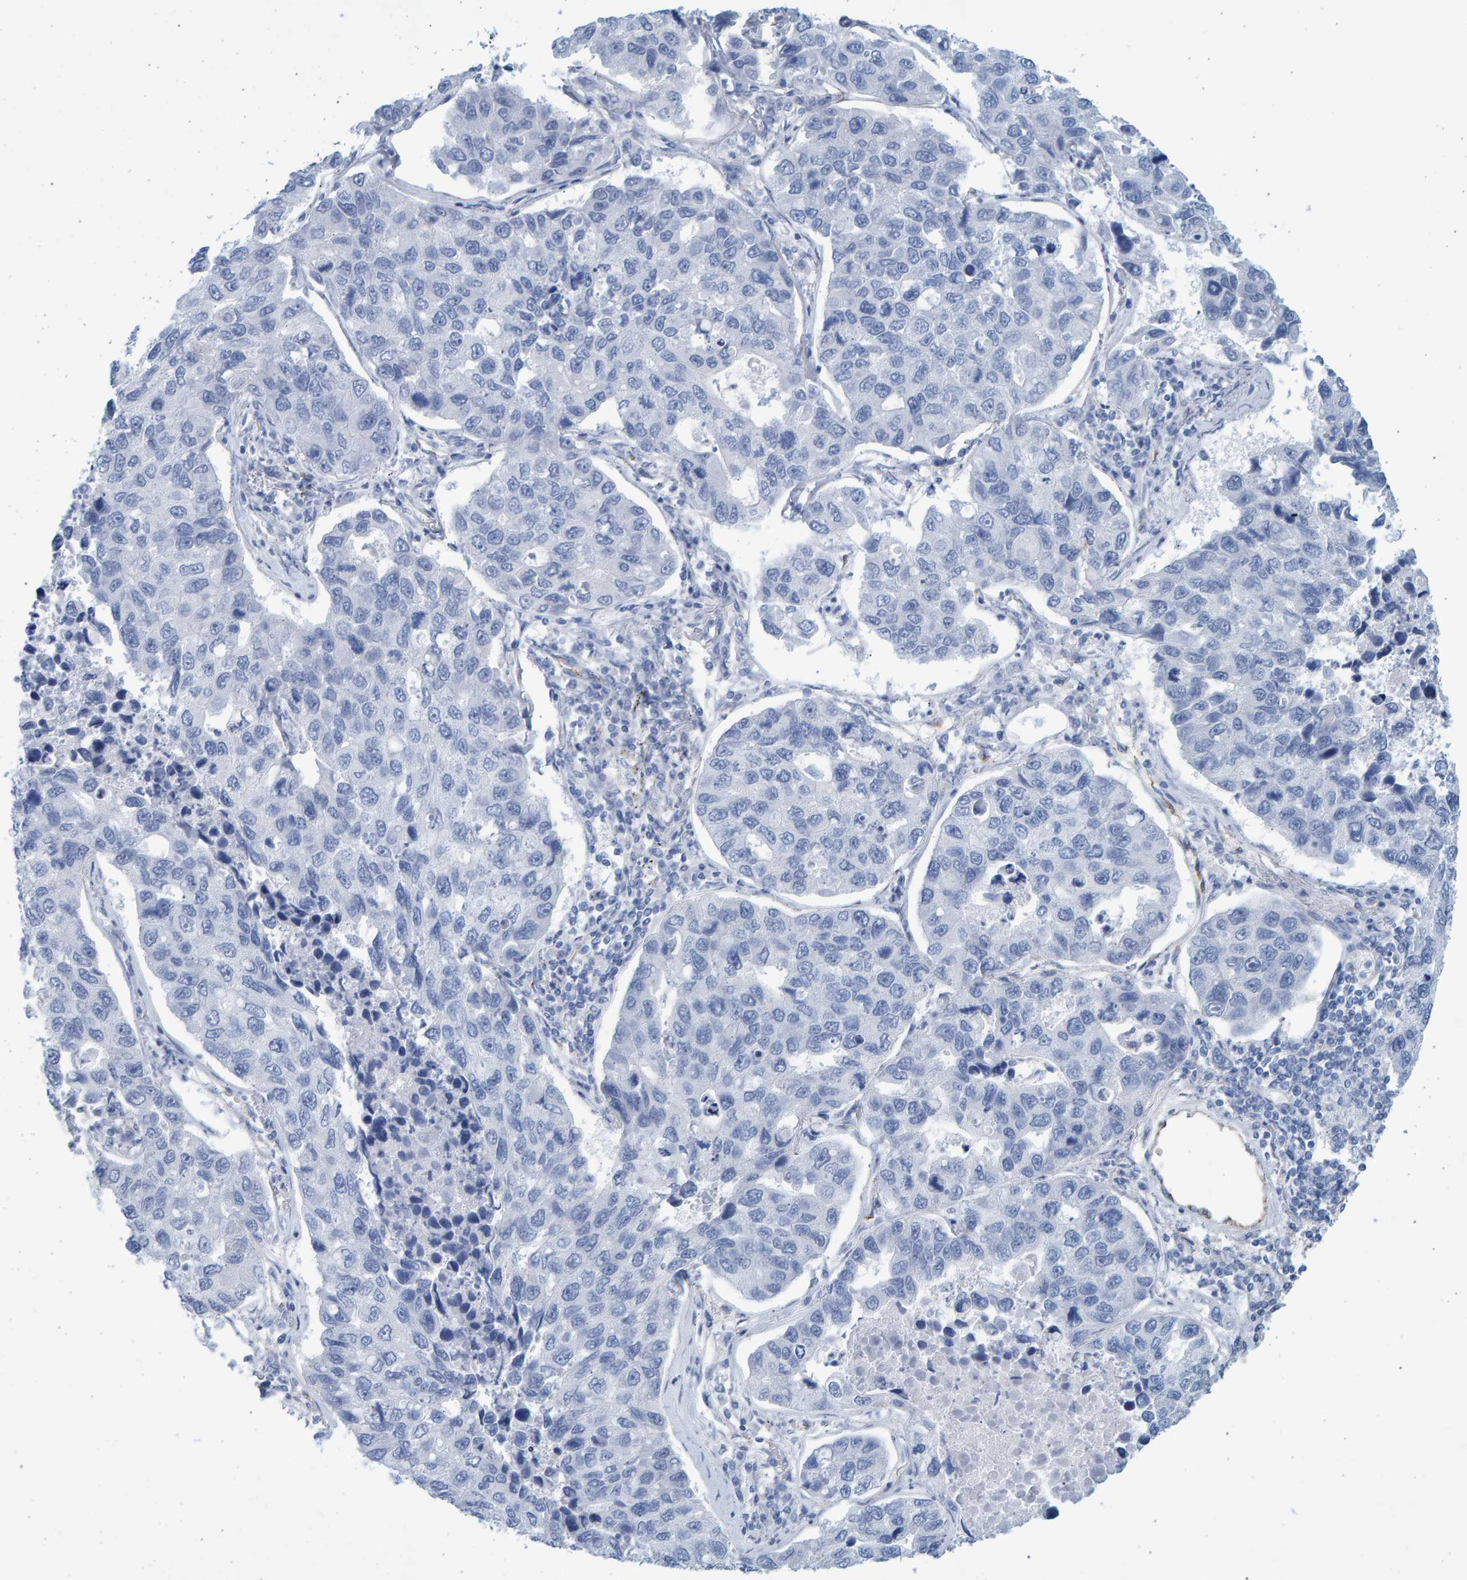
{"staining": {"intensity": "negative", "quantity": "none", "location": "none"}, "tissue": "lung cancer", "cell_type": "Tumor cells", "image_type": "cancer", "snomed": [{"axis": "morphology", "description": "Adenocarcinoma, NOS"}, {"axis": "topography", "description": "Lung"}], "caption": "Immunohistochemistry histopathology image of human lung adenocarcinoma stained for a protein (brown), which reveals no positivity in tumor cells.", "gene": "SLC34A3", "patient": {"sex": "male", "age": 64}}